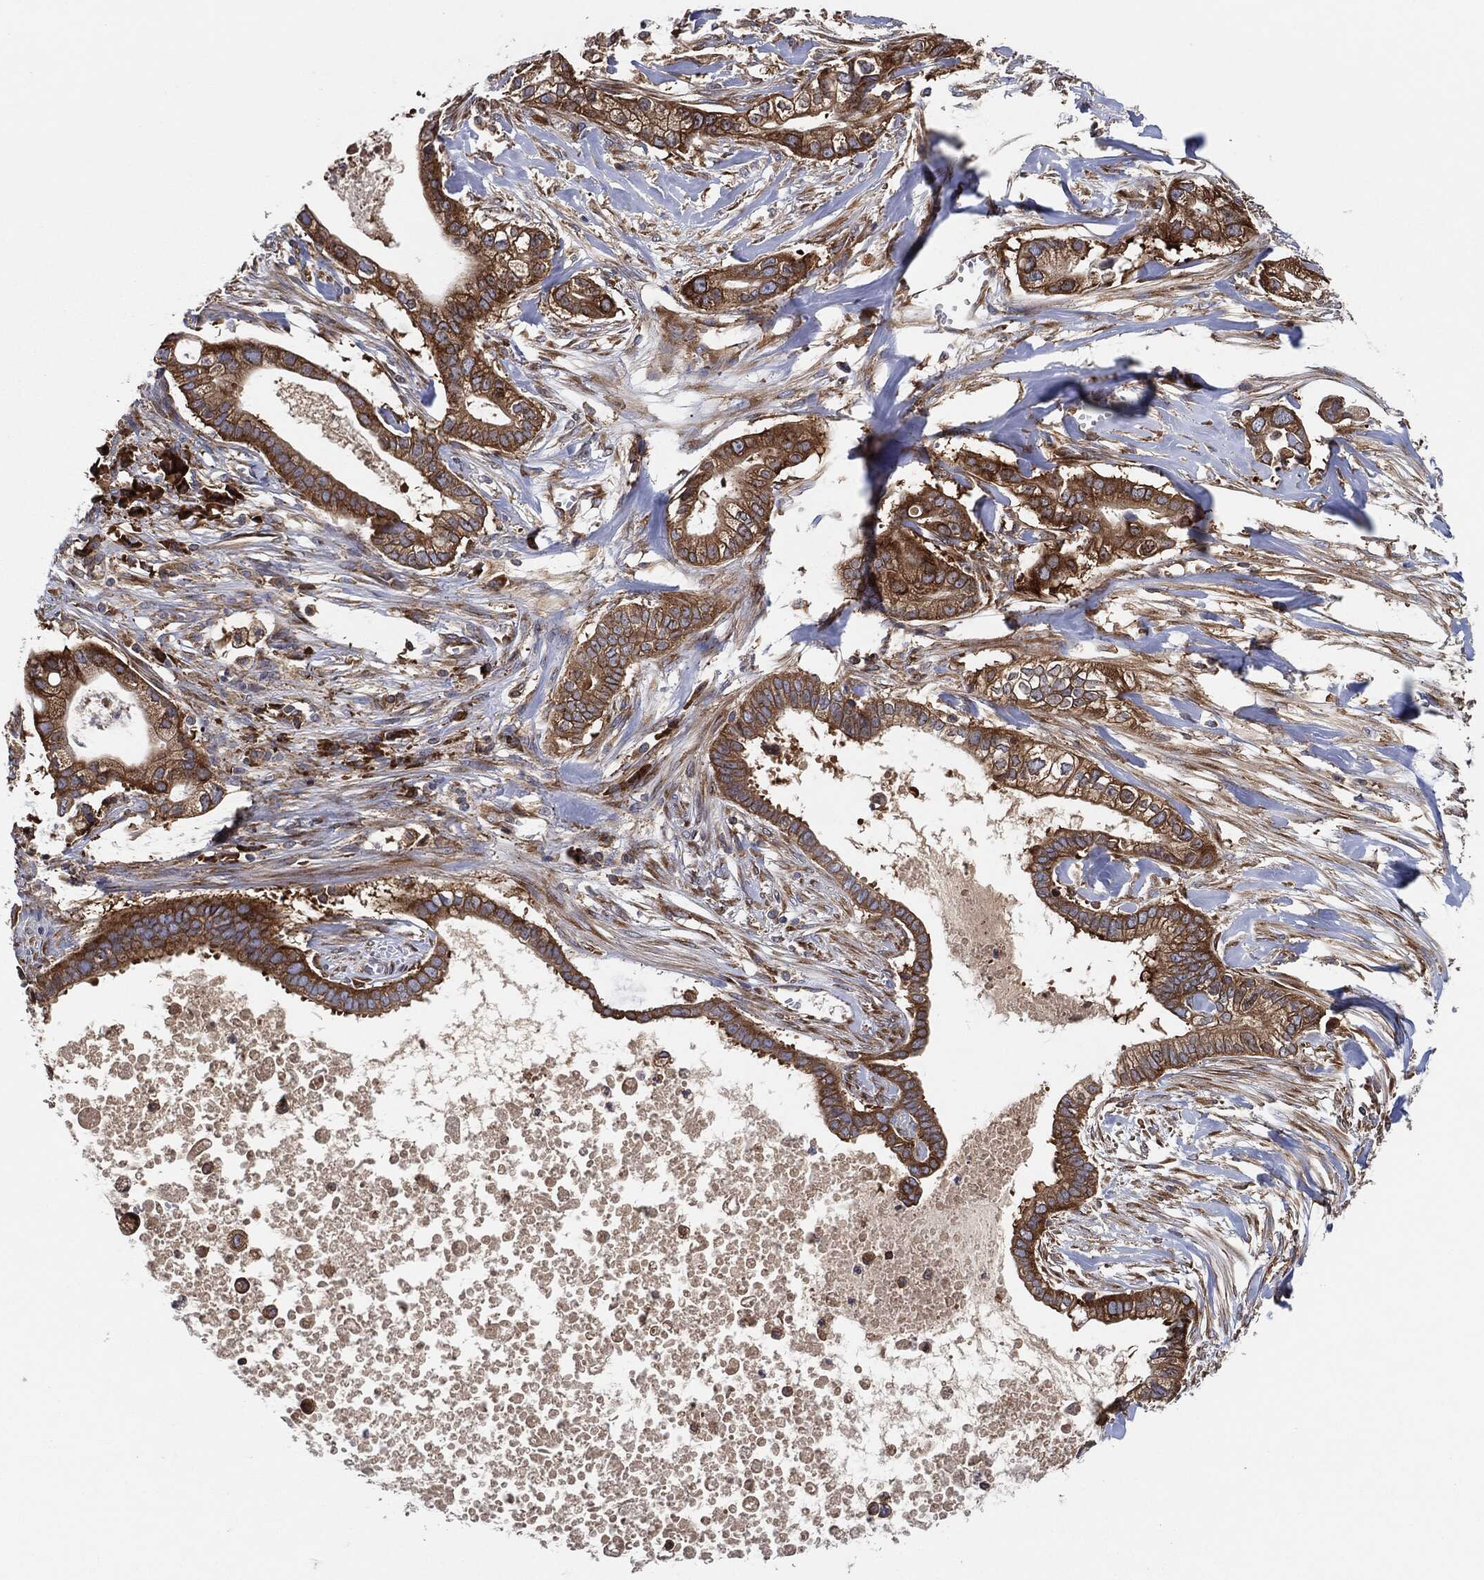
{"staining": {"intensity": "strong", "quantity": ">75%", "location": "cytoplasmic/membranous"}, "tissue": "pancreatic cancer", "cell_type": "Tumor cells", "image_type": "cancer", "snomed": [{"axis": "morphology", "description": "Adenocarcinoma, NOS"}, {"axis": "topography", "description": "Pancreas"}], "caption": "Immunohistochemistry (IHC) histopathology image of neoplastic tissue: pancreatic cancer (adenocarcinoma) stained using immunohistochemistry (IHC) shows high levels of strong protein expression localized specifically in the cytoplasmic/membranous of tumor cells, appearing as a cytoplasmic/membranous brown color.", "gene": "EIF2S2", "patient": {"sex": "male", "age": 61}}